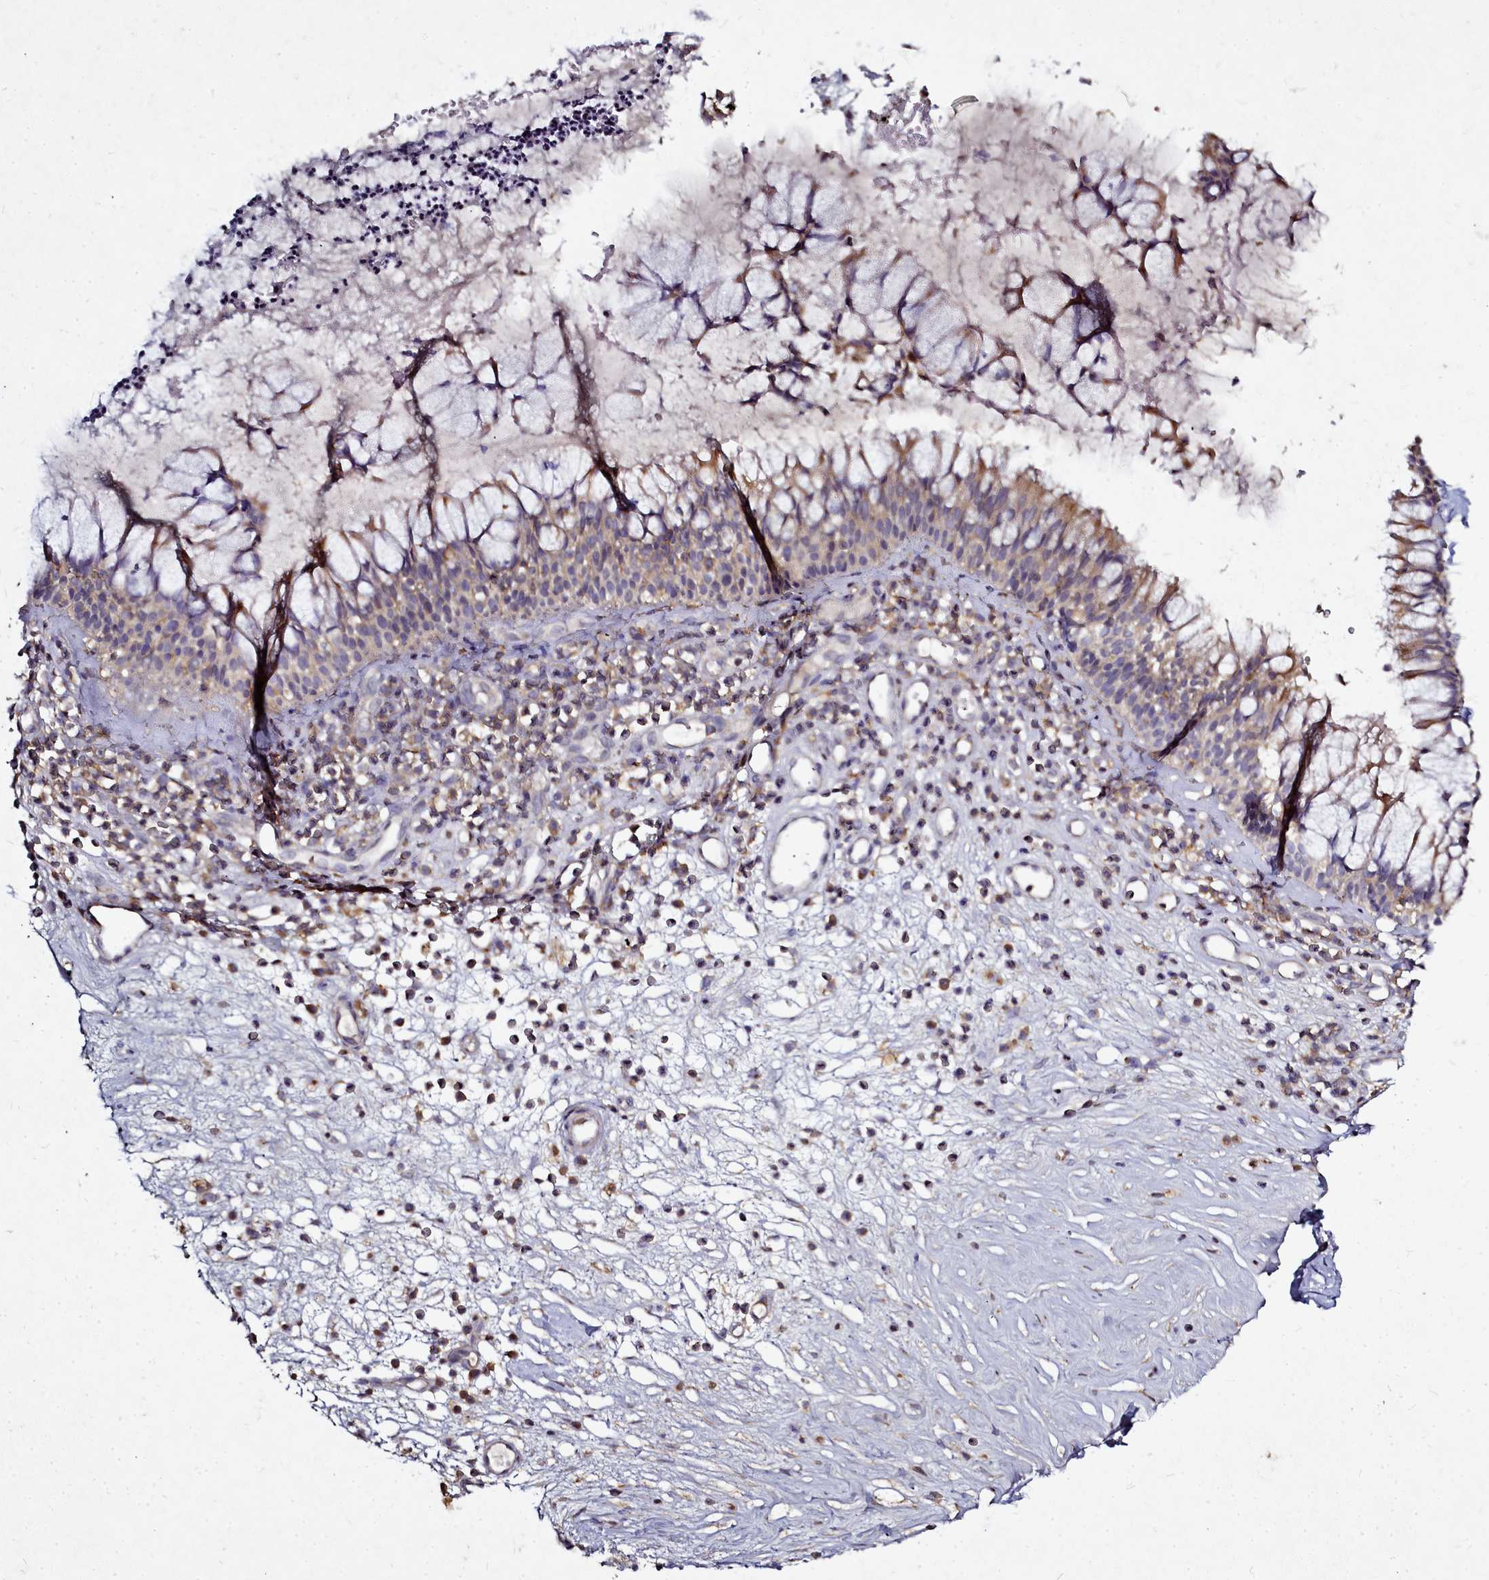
{"staining": {"intensity": "moderate", "quantity": "25%-75%", "location": "cytoplasmic/membranous"}, "tissue": "nasopharynx", "cell_type": "Respiratory epithelial cells", "image_type": "normal", "snomed": [{"axis": "morphology", "description": "Normal tissue, NOS"}, {"axis": "morphology", "description": "Inflammation, NOS"}, {"axis": "topography", "description": "Nasopharynx"}], "caption": "A histopathology image showing moderate cytoplasmic/membranous staining in approximately 25%-75% of respiratory epithelial cells in normal nasopharynx, as visualized by brown immunohistochemical staining.", "gene": "NCKAP1L", "patient": {"sex": "male", "age": 70}}